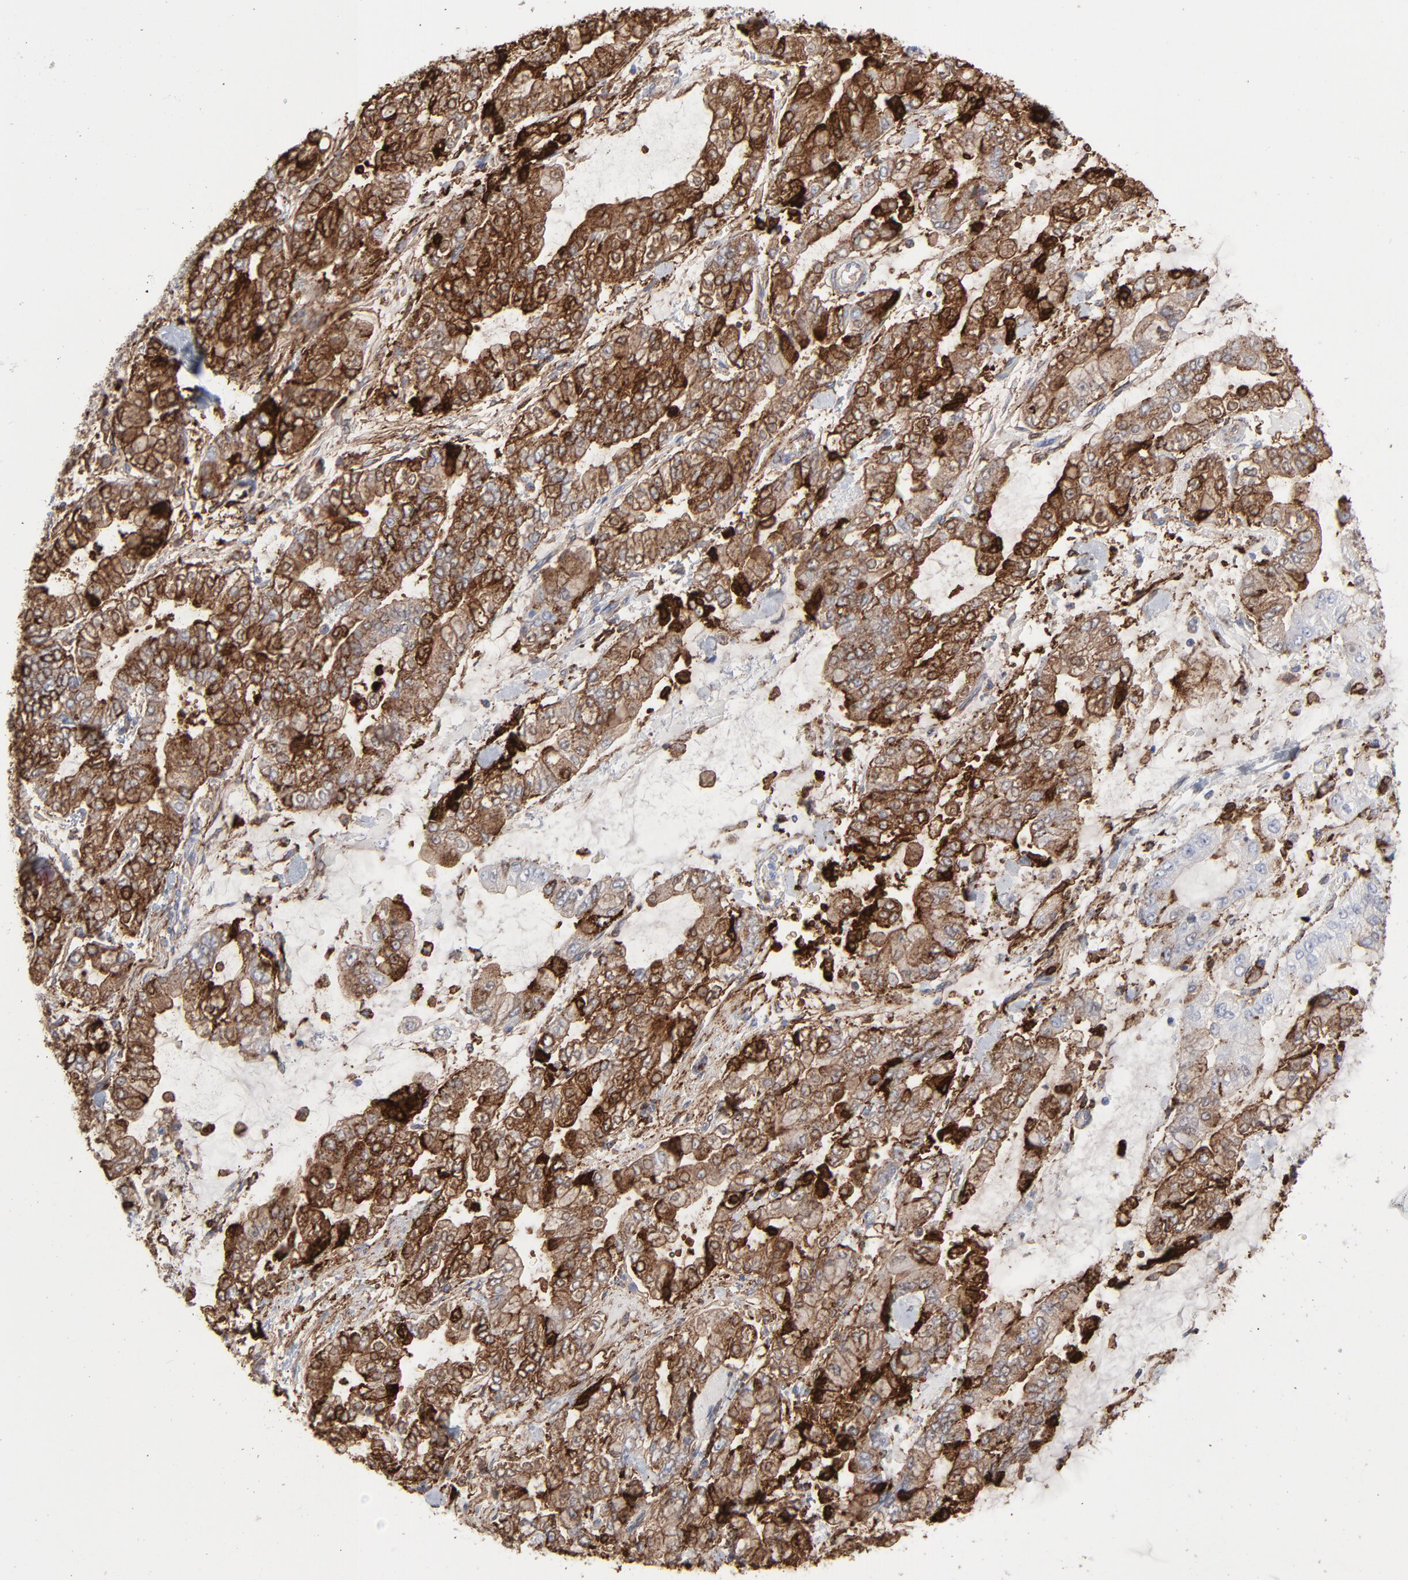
{"staining": {"intensity": "moderate", "quantity": ">75%", "location": "cytoplasmic/membranous"}, "tissue": "stomach cancer", "cell_type": "Tumor cells", "image_type": "cancer", "snomed": [{"axis": "morphology", "description": "Normal tissue, NOS"}, {"axis": "morphology", "description": "Adenocarcinoma, NOS"}, {"axis": "topography", "description": "Stomach, upper"}, {"axis": "topography", "description": "Stomach"}], "caption": "The immunohistochemical stain shows moderate cytoplasmic/membranous staining in tumor cells of stomach adenocarcinoma tissue.", "gene": "ANXA5", "patient": {"sex": "male", "age": 76}}